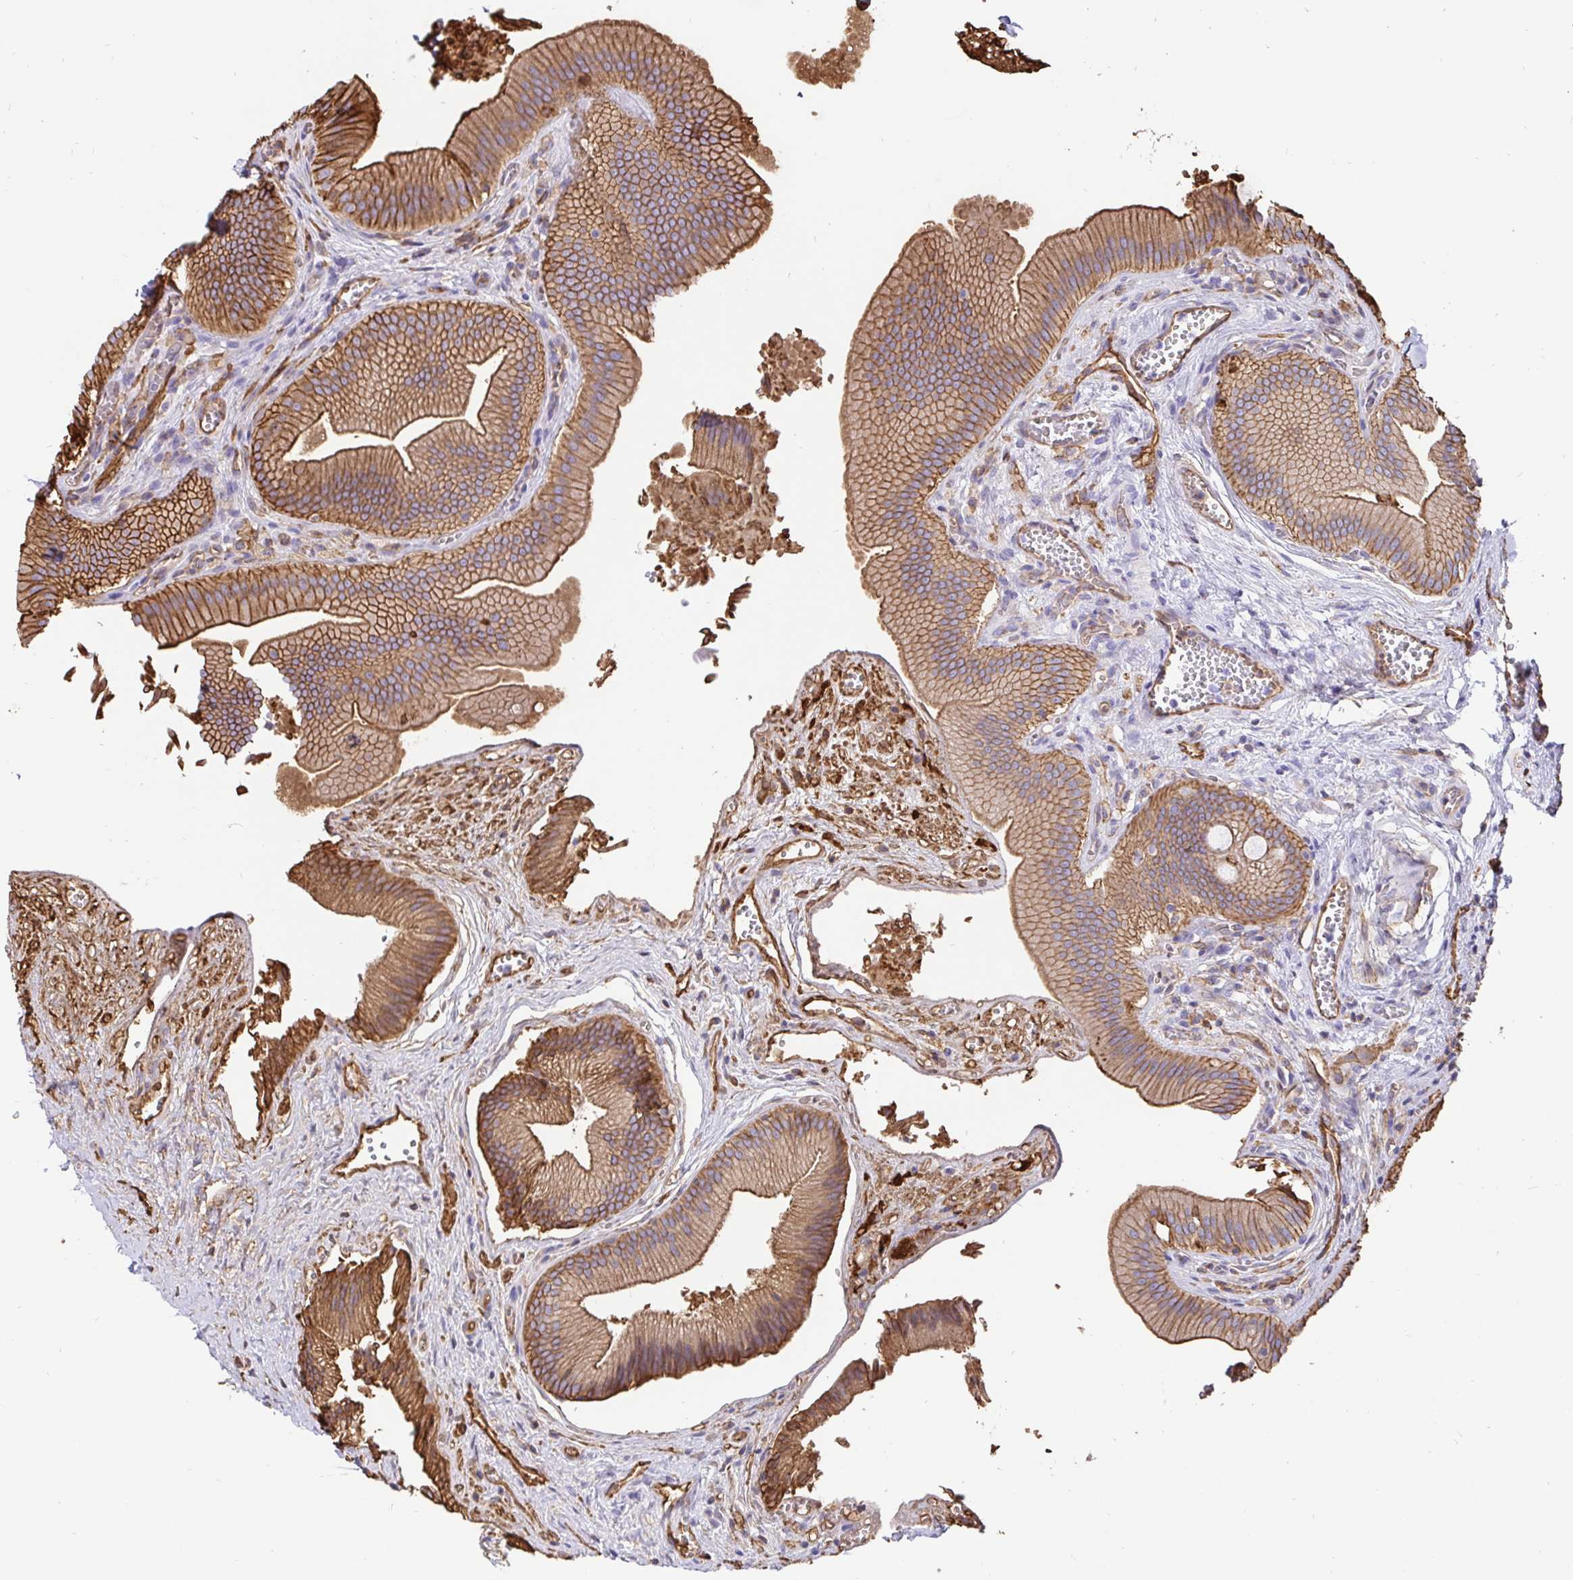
{"staining": {"intensity": "moderate", "quantity": ">75%", "location": "cytoplasmic/membranous"}, "tissue": "gallbladder", "cell_type": "Glandular cells", "image_type": "normal", "snomed": [{"axis": "morphology", "description": "Normal tissue, NOS"}, {"axis": "topography", "description": "Gallbladder"}], "caption": "Protein expression by IHC exhibits moderate cytoplasmic/membranous expression in about >75% of glandular cells in unremarkable gallbladder.", "gene": "ANXA2", "patient": {"sex": "male", "age": 17}}